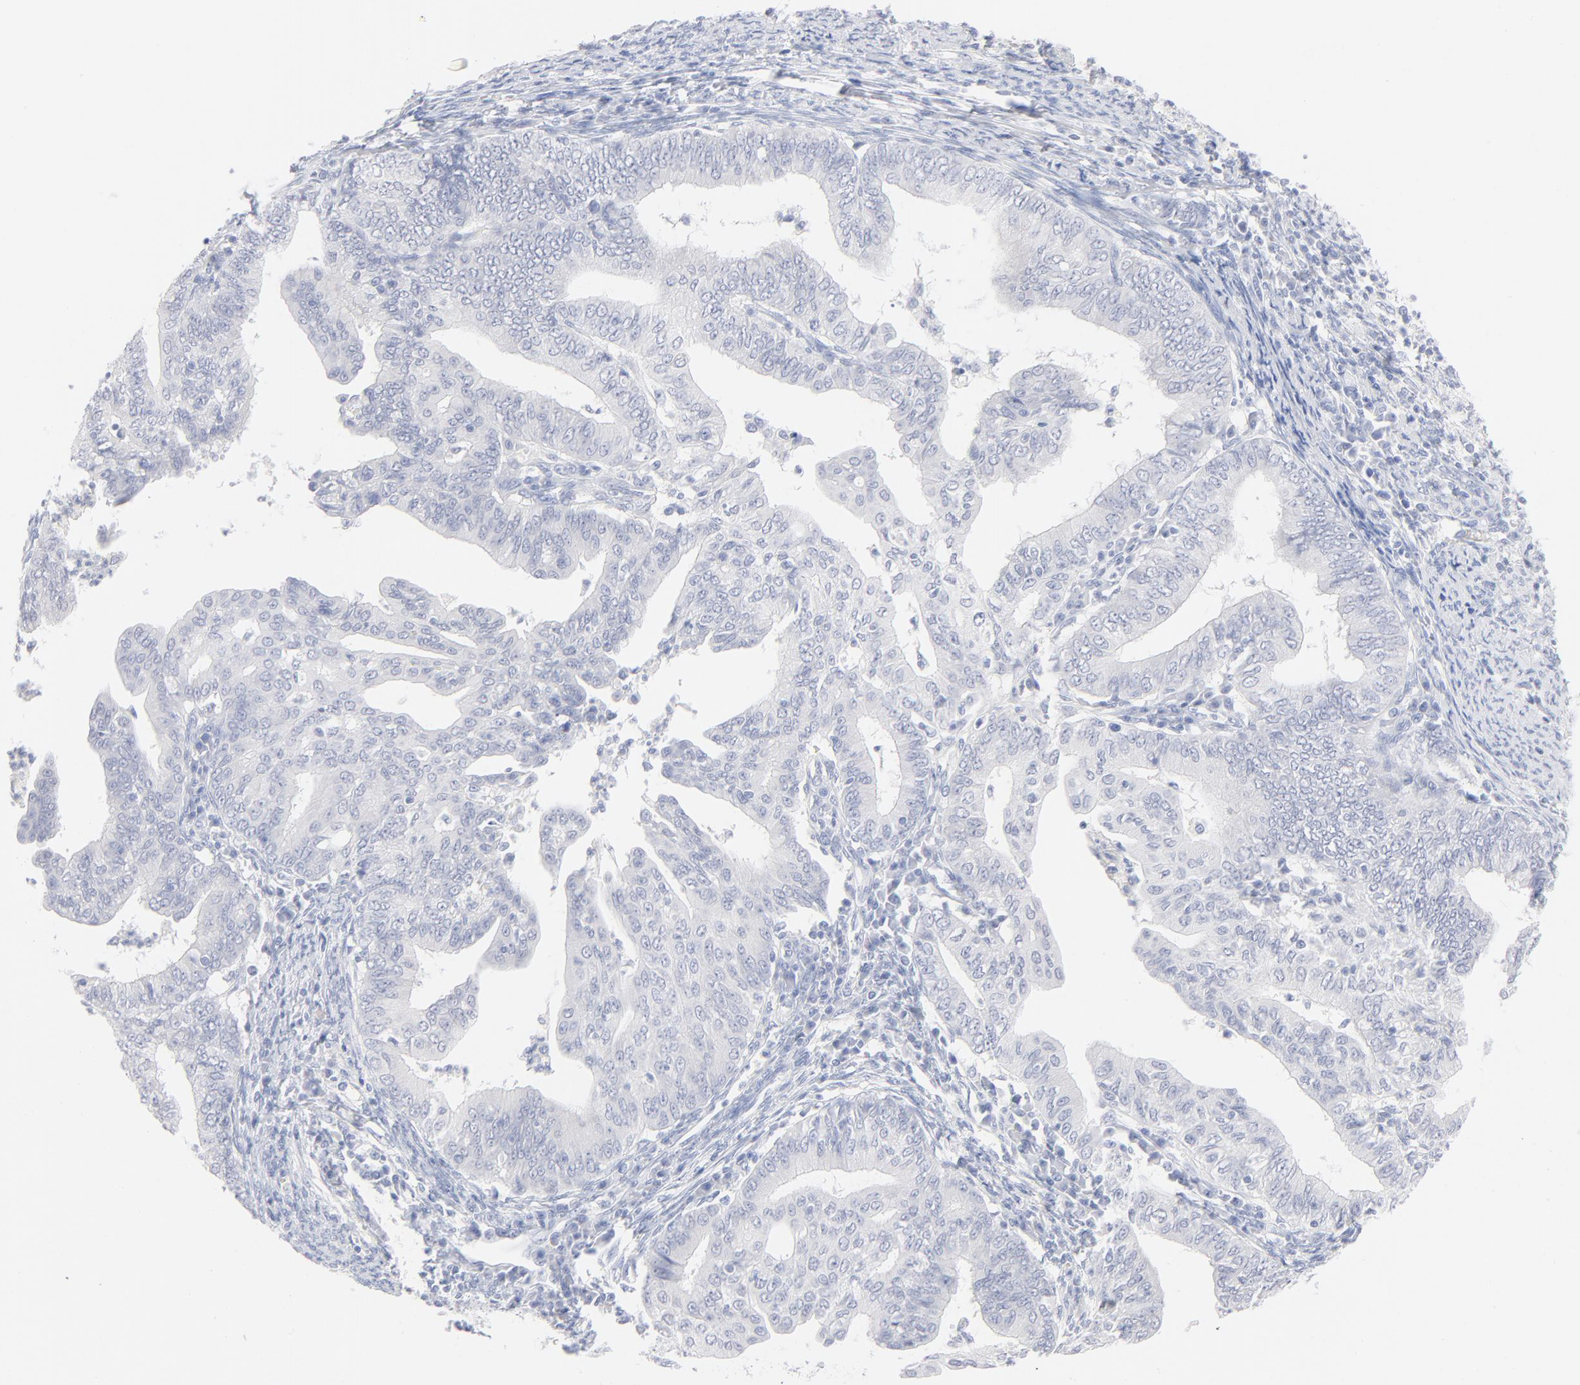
{"staining": {"intensity": "negative", "quantity": "none", "location": "none"}, "tissue": "endometrial cancer", "cell_type": "Tumor cells", "image_type": "cancer", "snomed": [{"axis": "morphology", "description": "Adenocarcinoma, NOS"}, {"axis": "topography", "description": "Endometrium"}], "caption": "Tumor cells are negative for protein expression in human adenocarcinoma (endometrial).", "gene": "ONECUT1", "patient": {"sex": "female", "age": 66}}